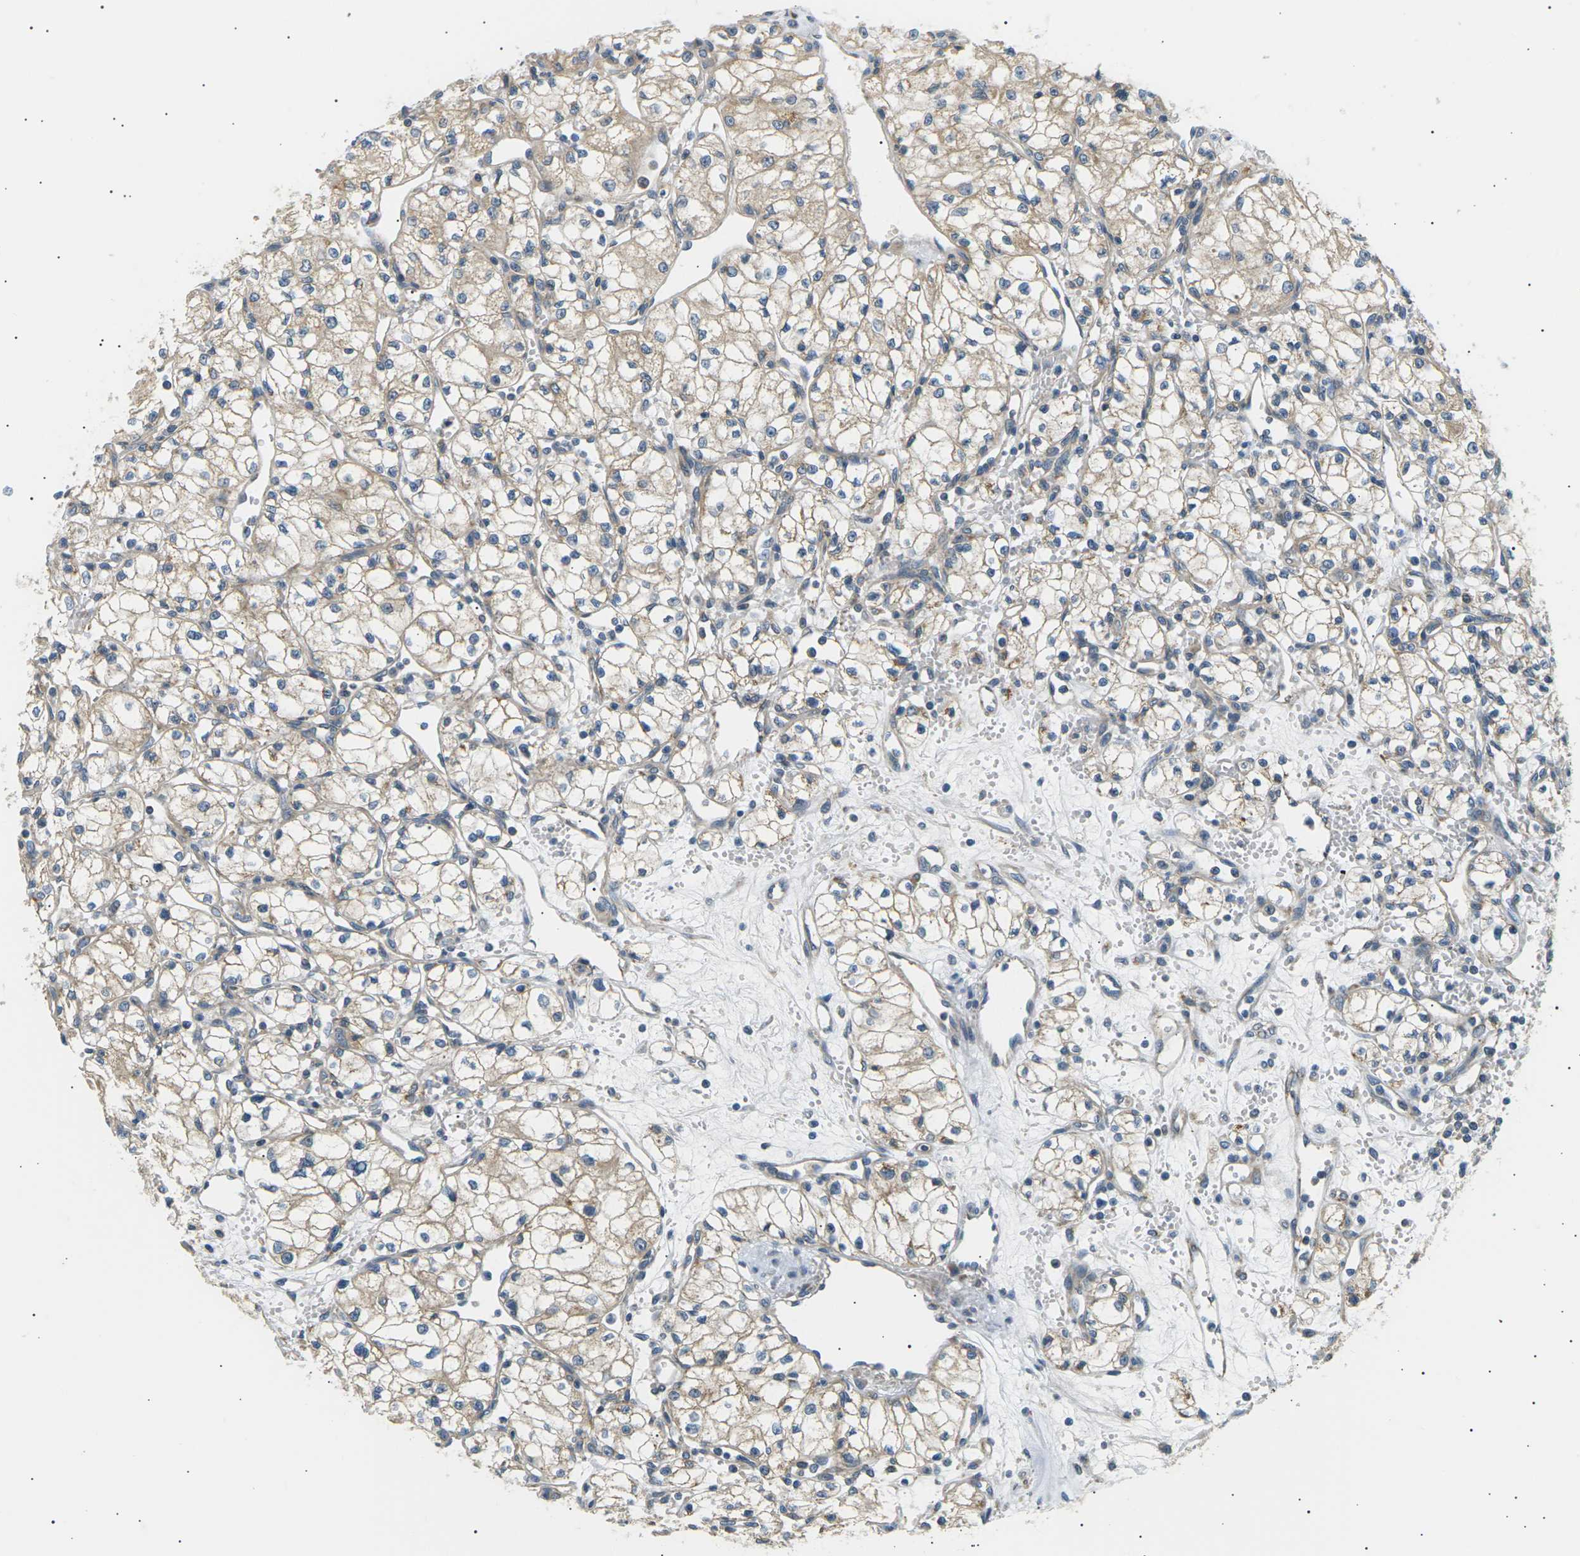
{"staining": {"intensity": "weak", "quantity": "25%-75%", "location": "cytoplasmic/membranous"}, "tissue": "renal cancer", "cell_type": "Tumor cells", "image_type": "cancer", "snomed": [{"axis": "morphology", "description": "Normal tissue, NOS"}, {"axis": "morphology", "description": "Adenocarcinoma, NOS"}, {"axis": "topography", "description": "Kidney"}], "caption": "Adenocarcinoma (renal) was stained to show a protein in brown. There is low levels of weak cytoplasmic/membranous staining in about 25%-75% of tumor cells.", "gene": "TBC1D8", "patient": {"sex": "male", "age": 59}}